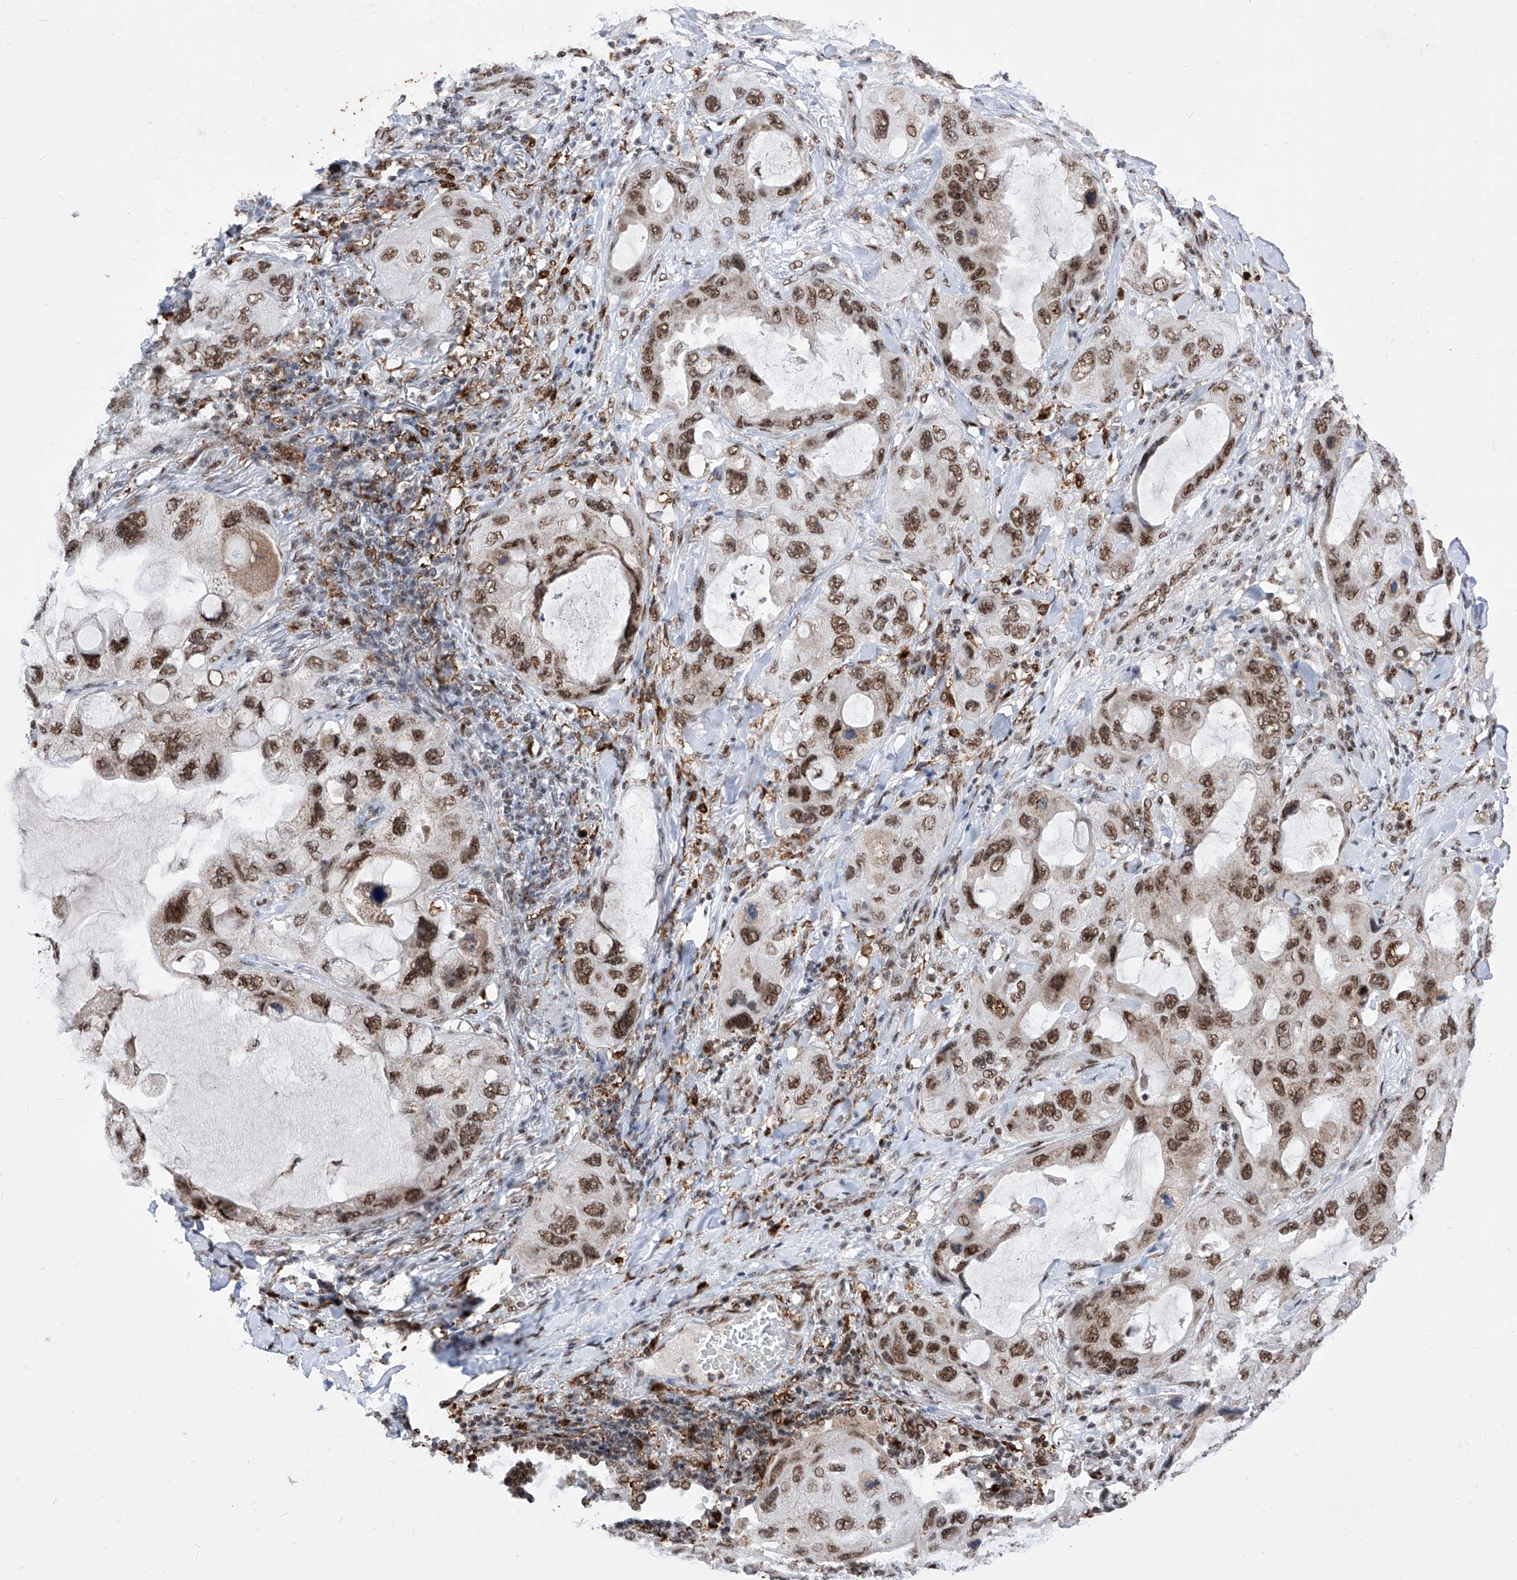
{"staining": {"intensity": "strong", "quantity": ">75%", "location": "nuclear"}, "tissue": "lung cancer", "cell_type": "Tumor cells", "image_type": "cancer", "snomed": [{"axis": "morphology", "description": "Squamous cell carcinoma, NOS"}, {"axis": "topography", "description": "Lung"}], "caption": "Protein expression analysis of human squamous cell carcinoma (lung) reveals strong nuclear expression in about >75% of tumor cells.", "gene": "PHF5A", "patient": {"sex": "female", "age": 73}}